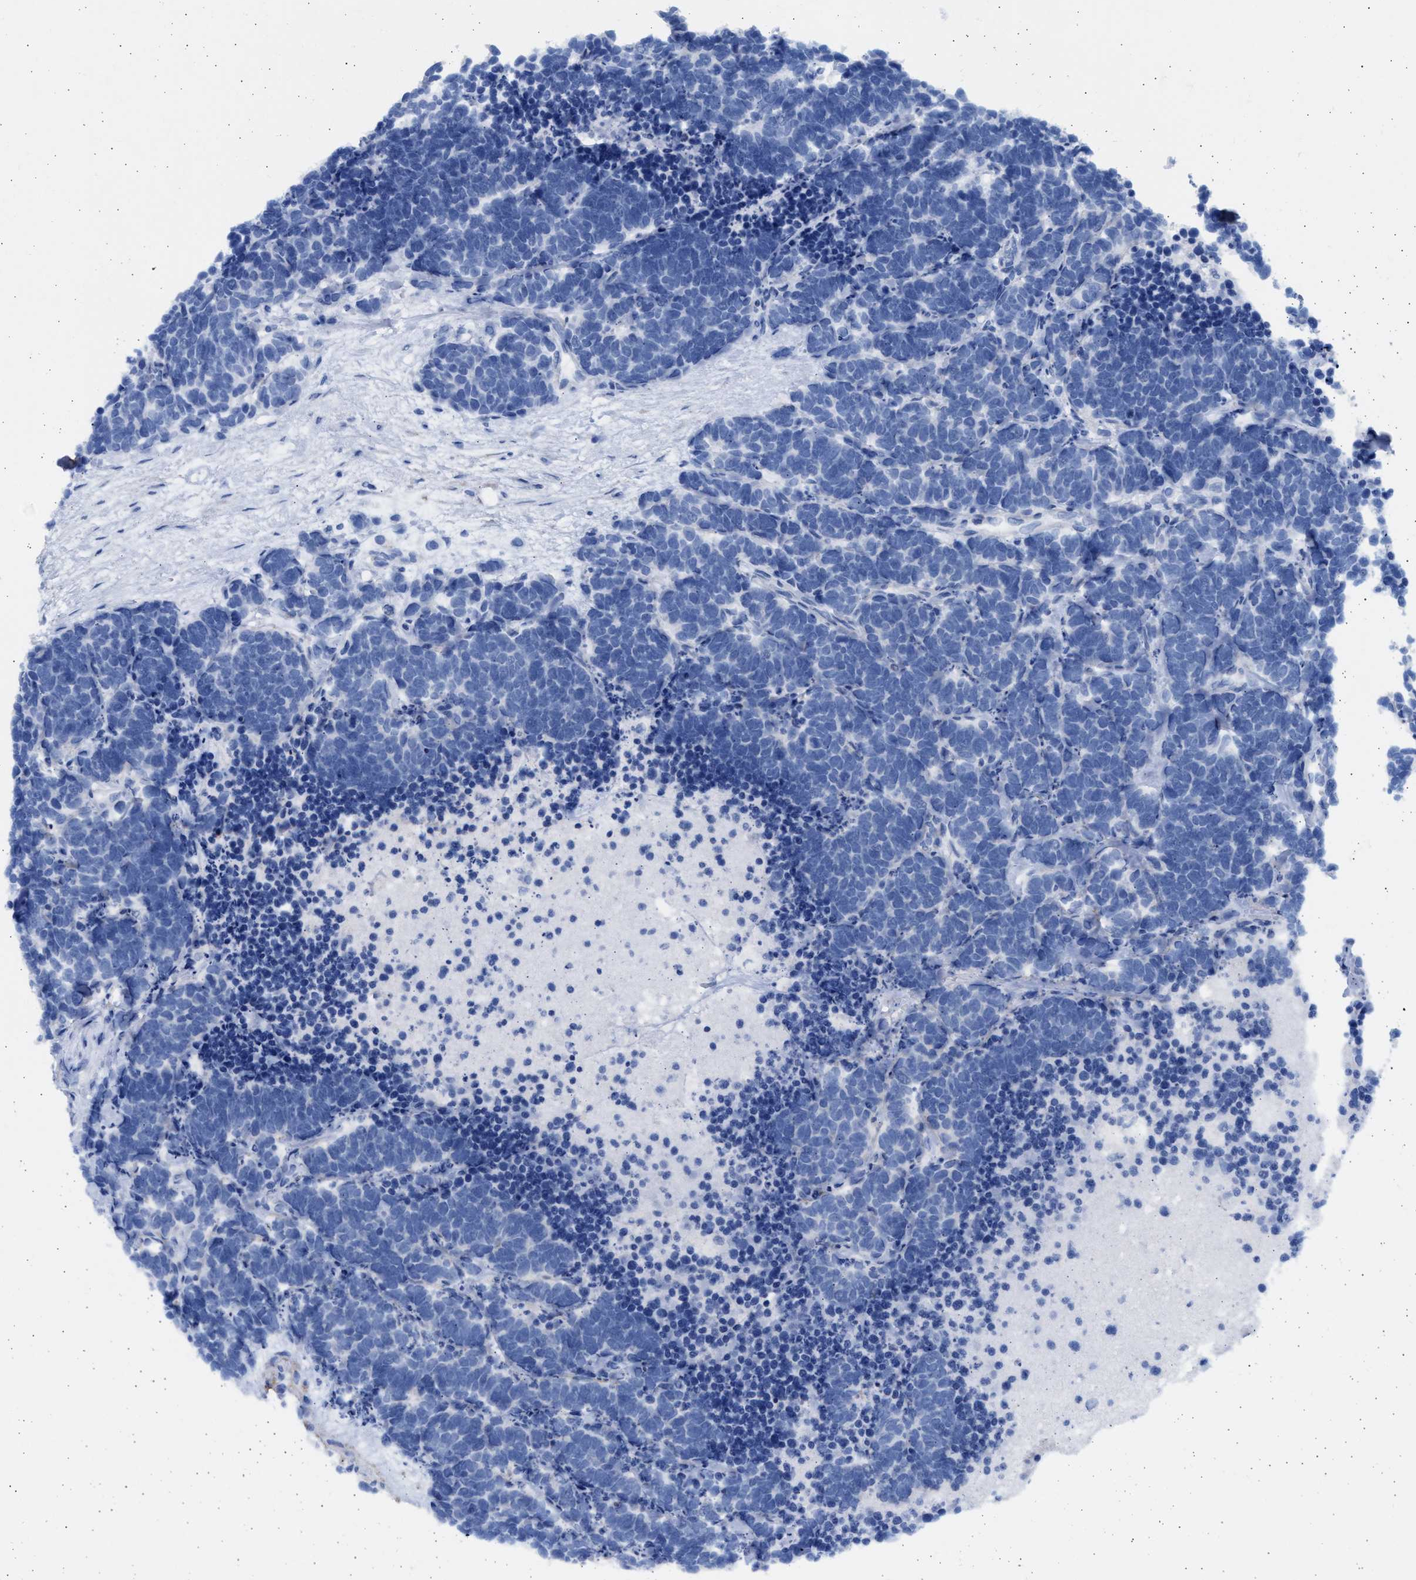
{"staining": {"intensity": "negative", "quantity": "none", "location": "none"}, "tissue": "carcinoid", "cell_type": "Tumor cells", "image_type": "cancer", "snomed": [{"axis": "morphology", "description": "Carcinoma, NOS"}, {"axis": "morphology", "description": "Carcinoid, malignant, NOS"}, {"axis": "topography", "description": "Urinary bladder"}], "caption": "Immunohistochemical staining of carcinoma shows no significant staining in tumor cells.", "gene": "NBR1", "patient": {"sex": "male", "age": 57}}